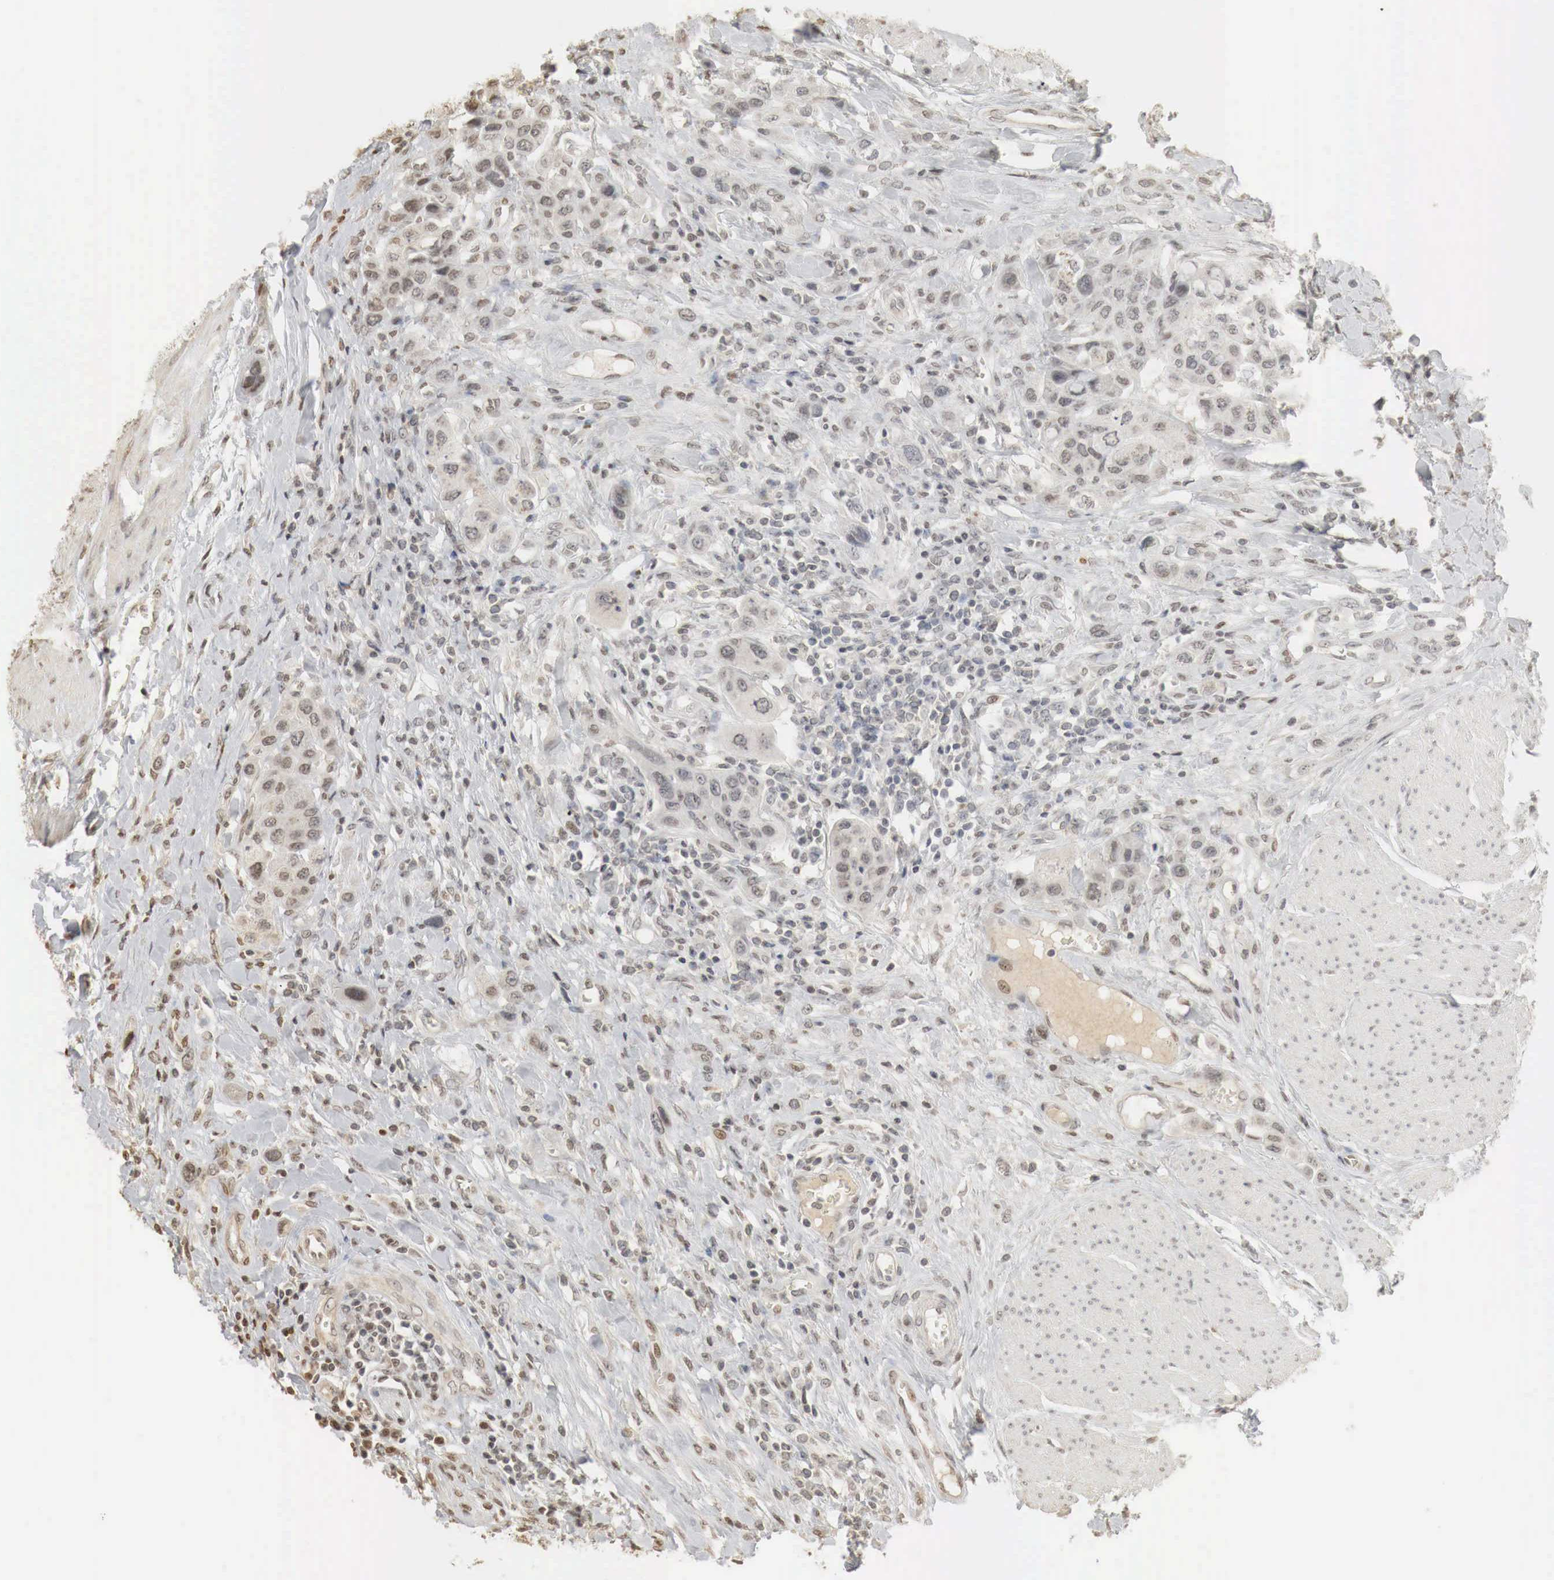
{"staining": {"intensity": "weak", "quantity": "25%-75%", "location": "cytoplasmic/membranous,nuclear"}, "tissue": "urothelial cancer", "cell_type": "Tumor cells", "image_type": "cancer", "snomed": [{"axis": "morphology", "description": "Urothelial carcinoma, High grade"}, {"axis": "topography", "description": "Urinary bladder"}], "caption": "Urothelial cancer stained for a protein (brown) shows weak cytoplasmic/membranous and nuclear positive positivity in about 25%-75% of tumor cells.", "gene": "ERBB4", "patient": {"sex": "male", "age": 50}}